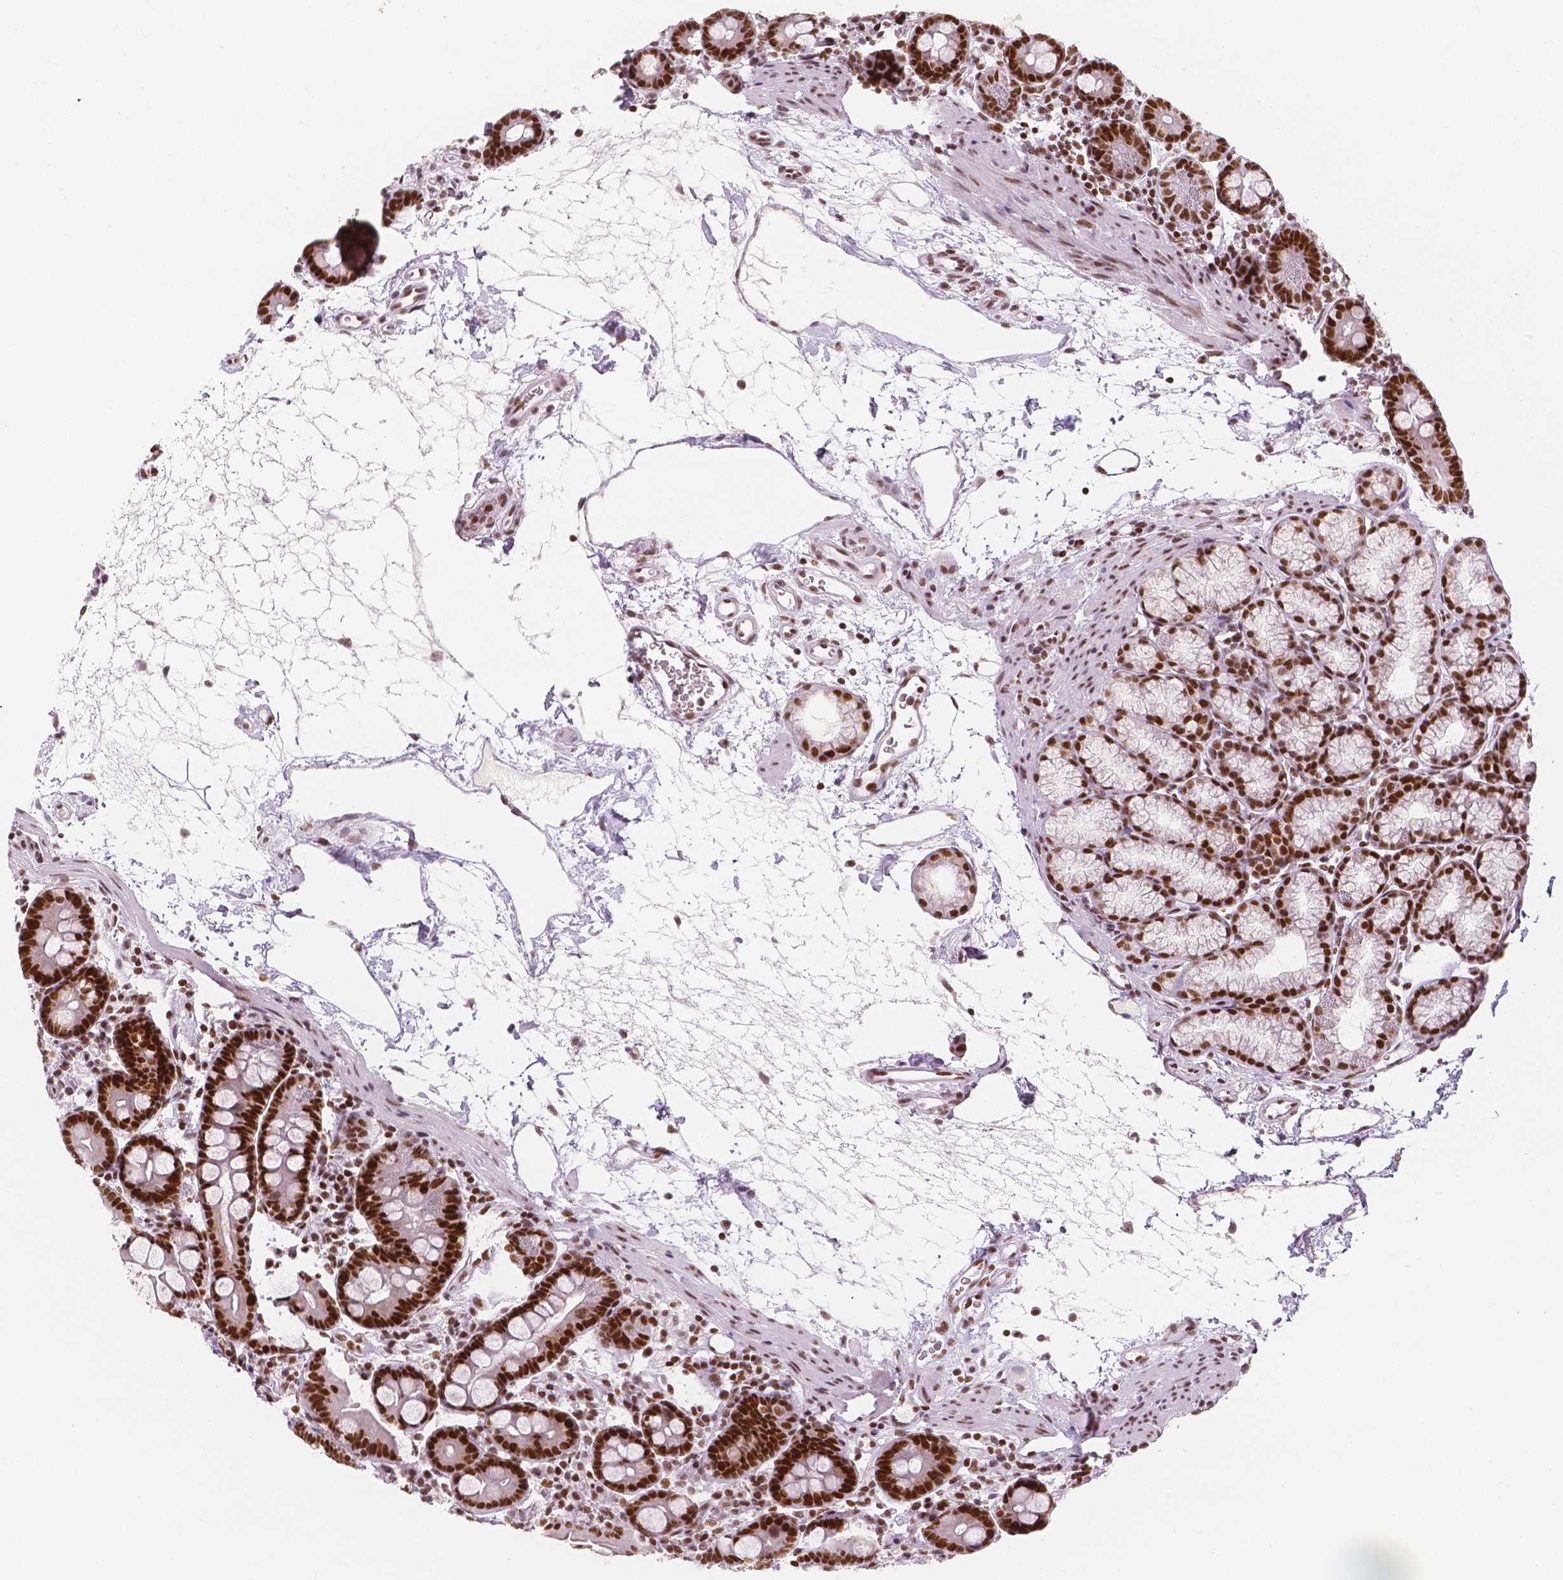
{"staining": {"intensity": "strong", "quantity": ">75%", "location": "nuclear"}, "tissue": "duodenum", "cell_type": "Glandular cells", "image_type": "normal", "snomed": [{"axis": "morphology", "description": "Normal tissue, NOS"}, {"axis": "topography", "description": "Pancreas"}, {"axis": "topography", "description": "Duodenum"}], "caption": "Immunohistochemistry (IHC) photomicrograph of normal human duodenum stained for a protein (brown), which displays high levels of strong nuclear expression in approximately >75% of glandular cells.", "gene": "HDAC1", "patient": {"sex": "male", "age": 59}}